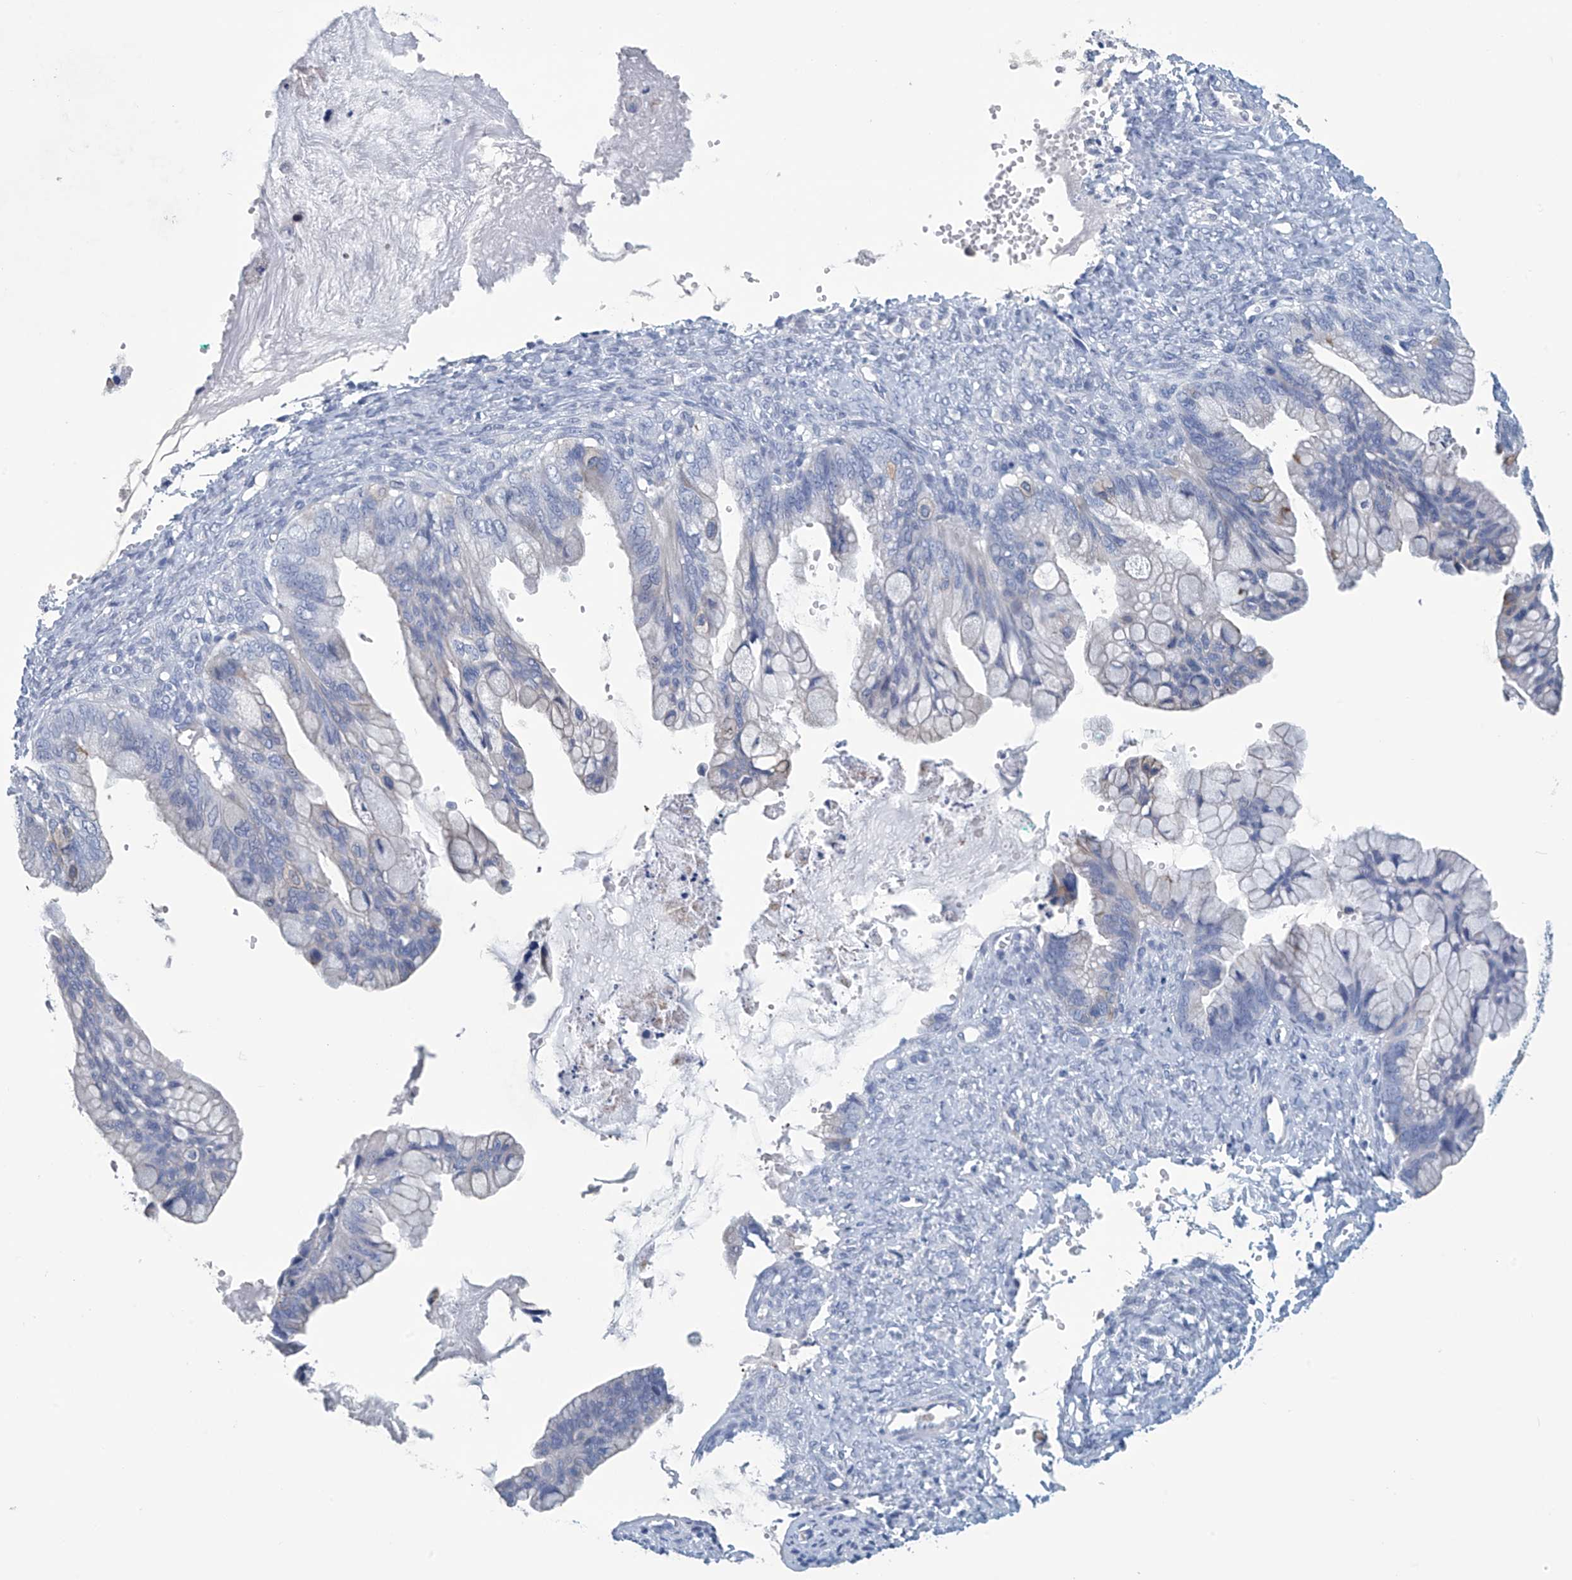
{"staining": {"intensity": "negative", "quantity": "none", "location": "none"}, "tissue": "ovarian cancer", "cell_type": "Tumor cells", "image_type": "cancer", "snomed": [{"axis": "morphology", "description": "Cystadenocarcinoma, mucinous, NOS"}, {"axis": "topography", "description": "Ovary"}], "caption": "Ovarian cancer was stained to show a protein in brown. There is no significant positivity in tumor cells. The staining is performed using DAB brown chromogen with nuclei counter-stained in using hematoxylin.", "gene": "DSP", "patient": {"sex": "female", "age": 36}}